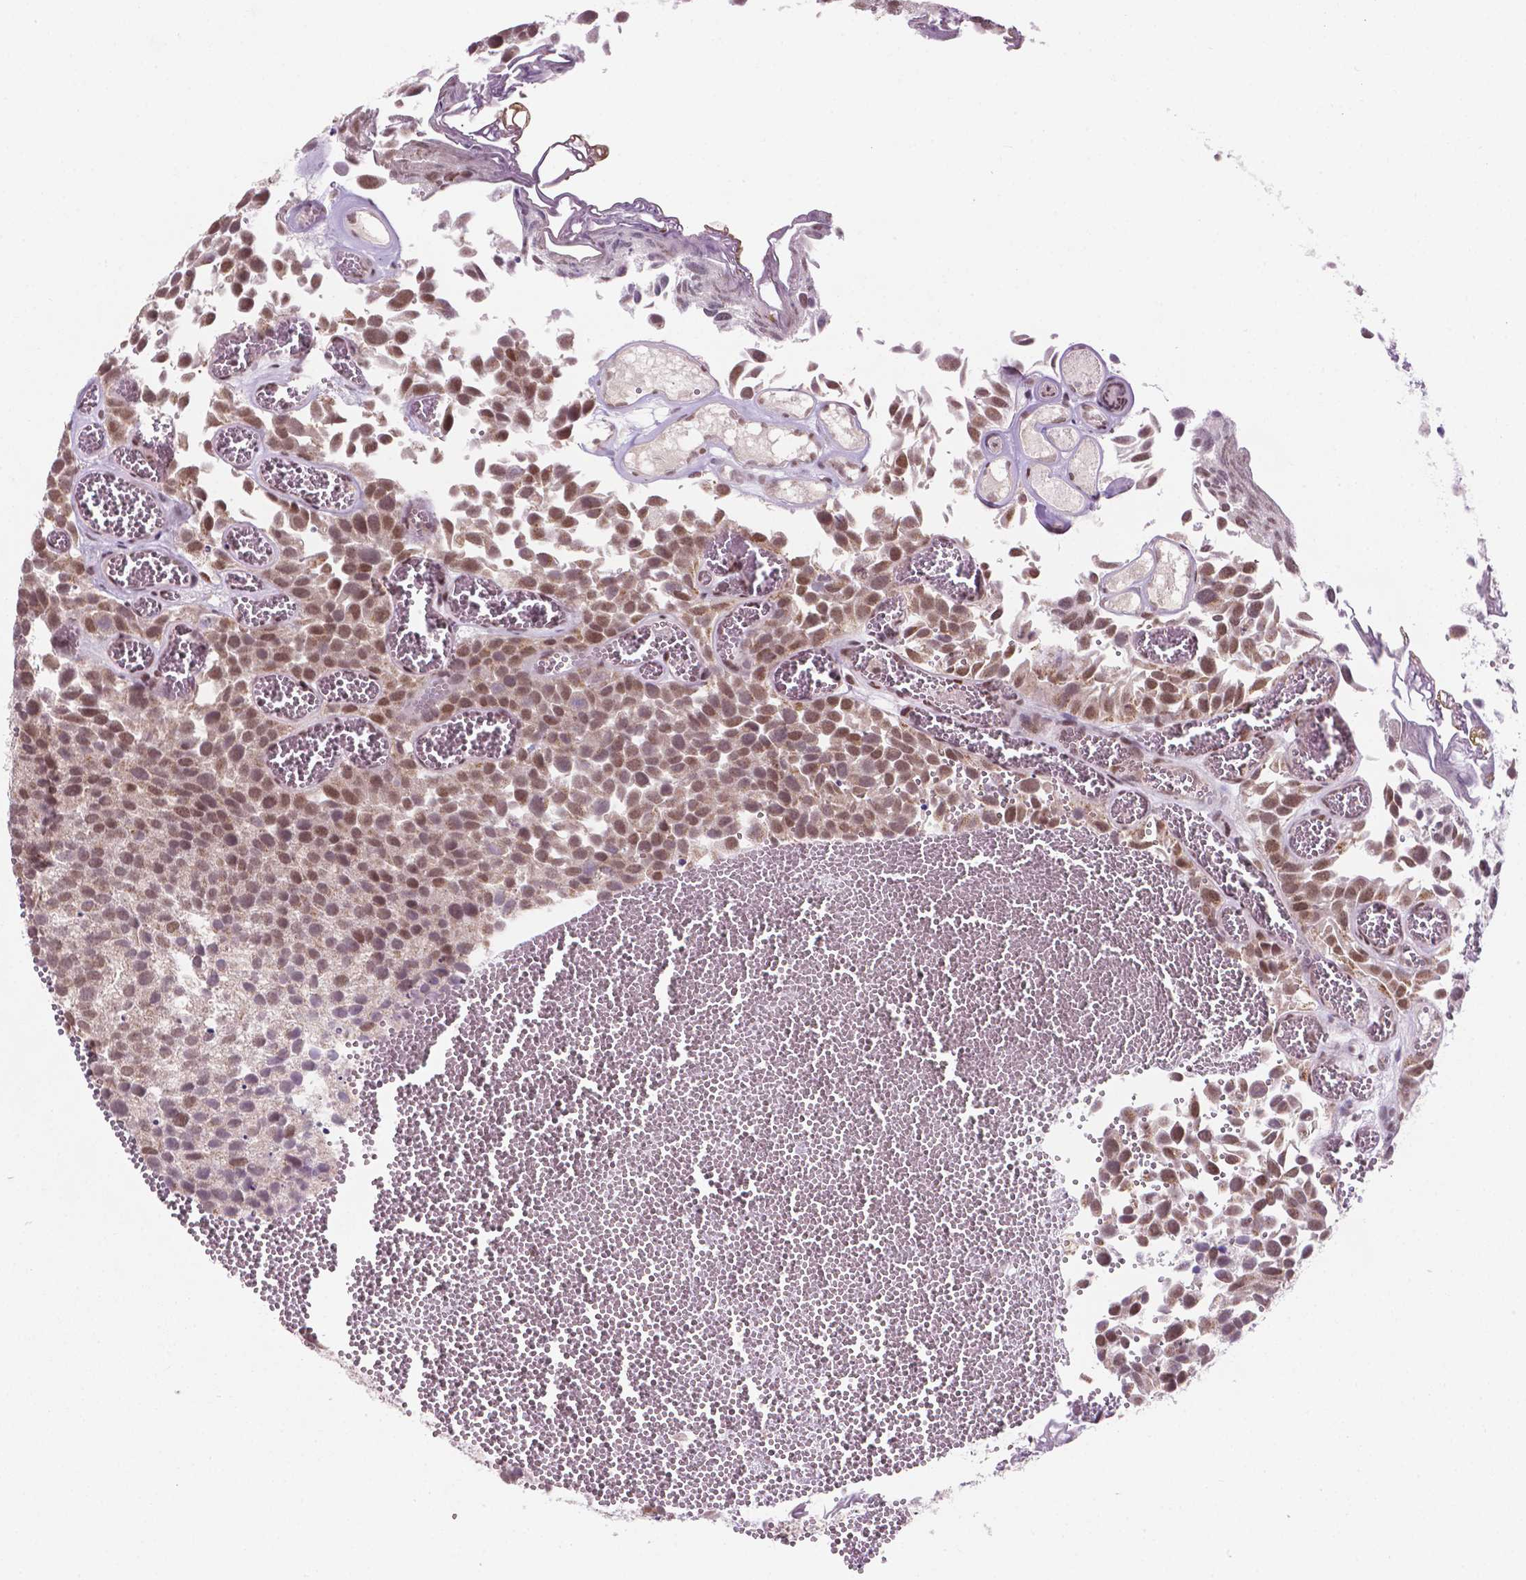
{"staining": {"intensity": "moderate", "quantity": ">75%", "location": "nuclear"}, "tissue": "urothelial cancer", "cell_type": "Tumor cells", "image_type": "cancer", "snomed": [{"axis": "morphology", "description": "Urothelial carcinoma, Low grade"}, {"axis": "topography", "description": "Urinary bladder"}], "caption": "IHC (DAB) staining of human urothelial cancer shows moderate nuclear protein positivity in about >75% of tumor cells.", "gene": "PER2", "patient": {"sex": "female", "age": 69}}